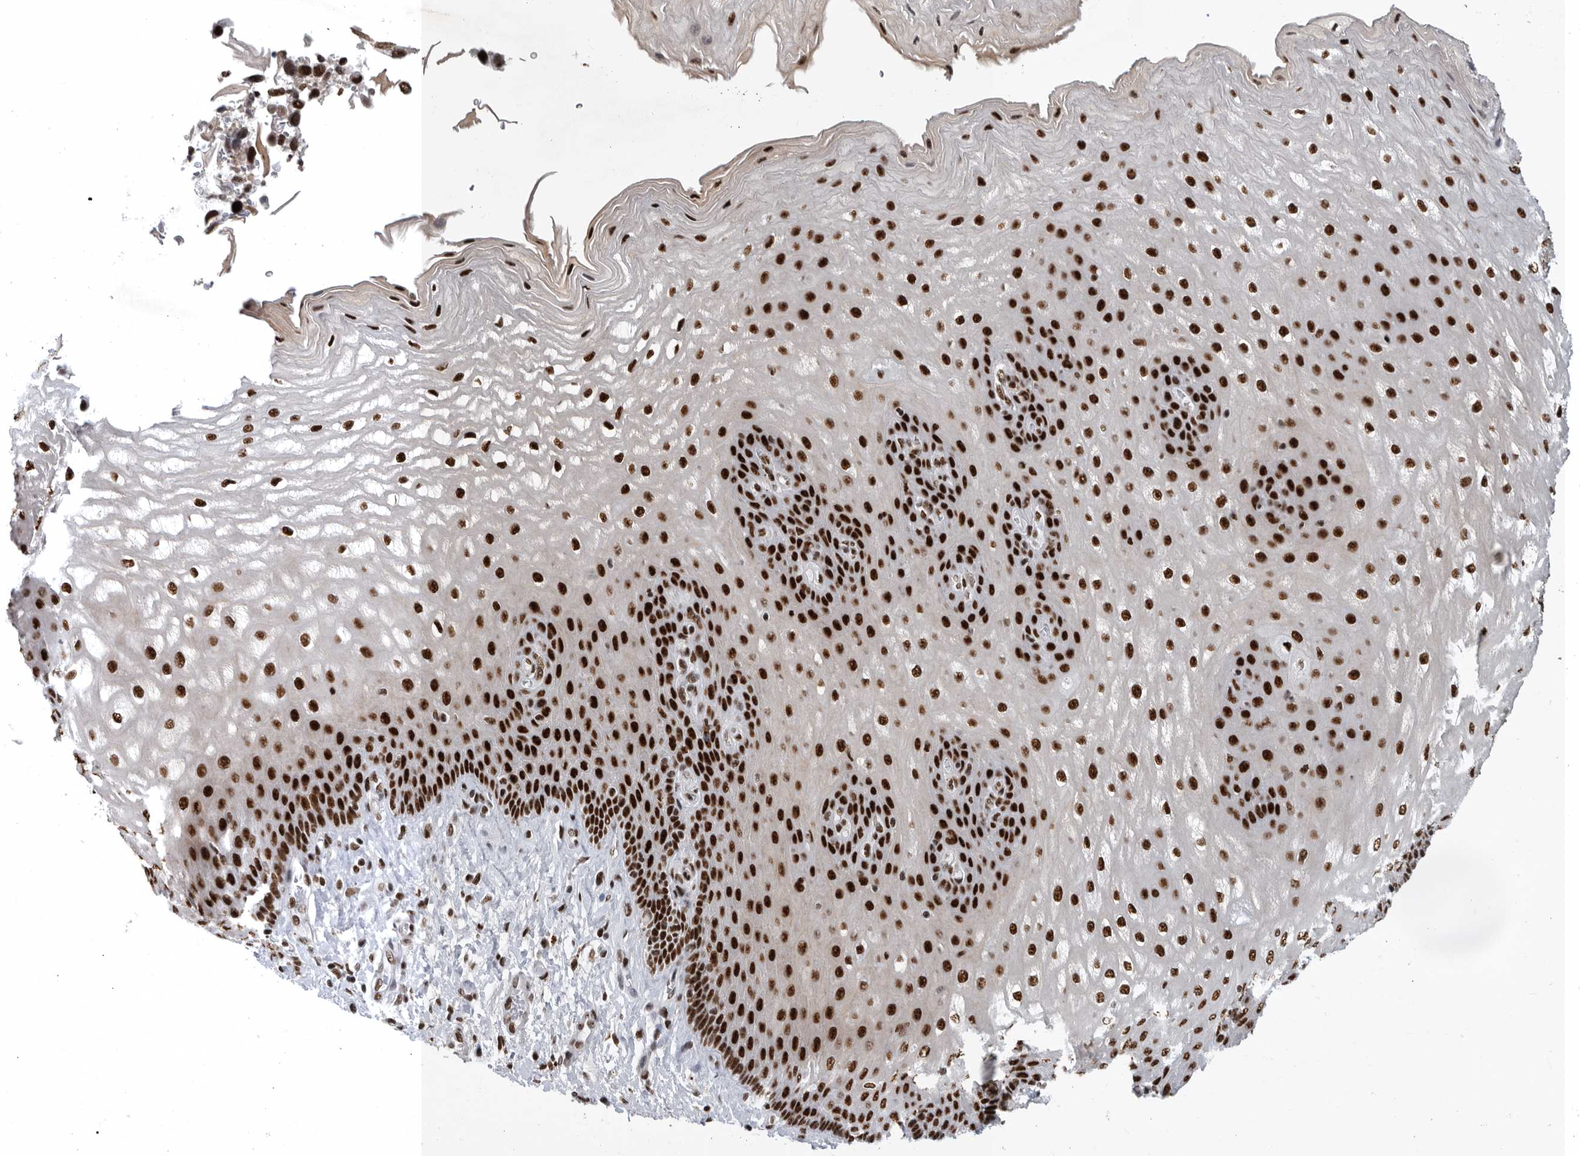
{"staining": {"intensity": "strong", "quantity": ">75%", "location": "nuclear"}, "tissue": "esophagus", "cell_type": "Squamous epithelial cells", "image_type": "normal", "snomed": [{"axis": "morphology", "description": "Normal tissue, NOS"}, {"axis": "topography", "description": "Esophagus"}], "caption": "Immunohistochemistry of normal human esophagus exhibits high levels of strong nuclear positivity in about >75% of squamous epithelial cells.", "gene": "BCLAF1", "patient": {"sex": "male", "age": 54}}